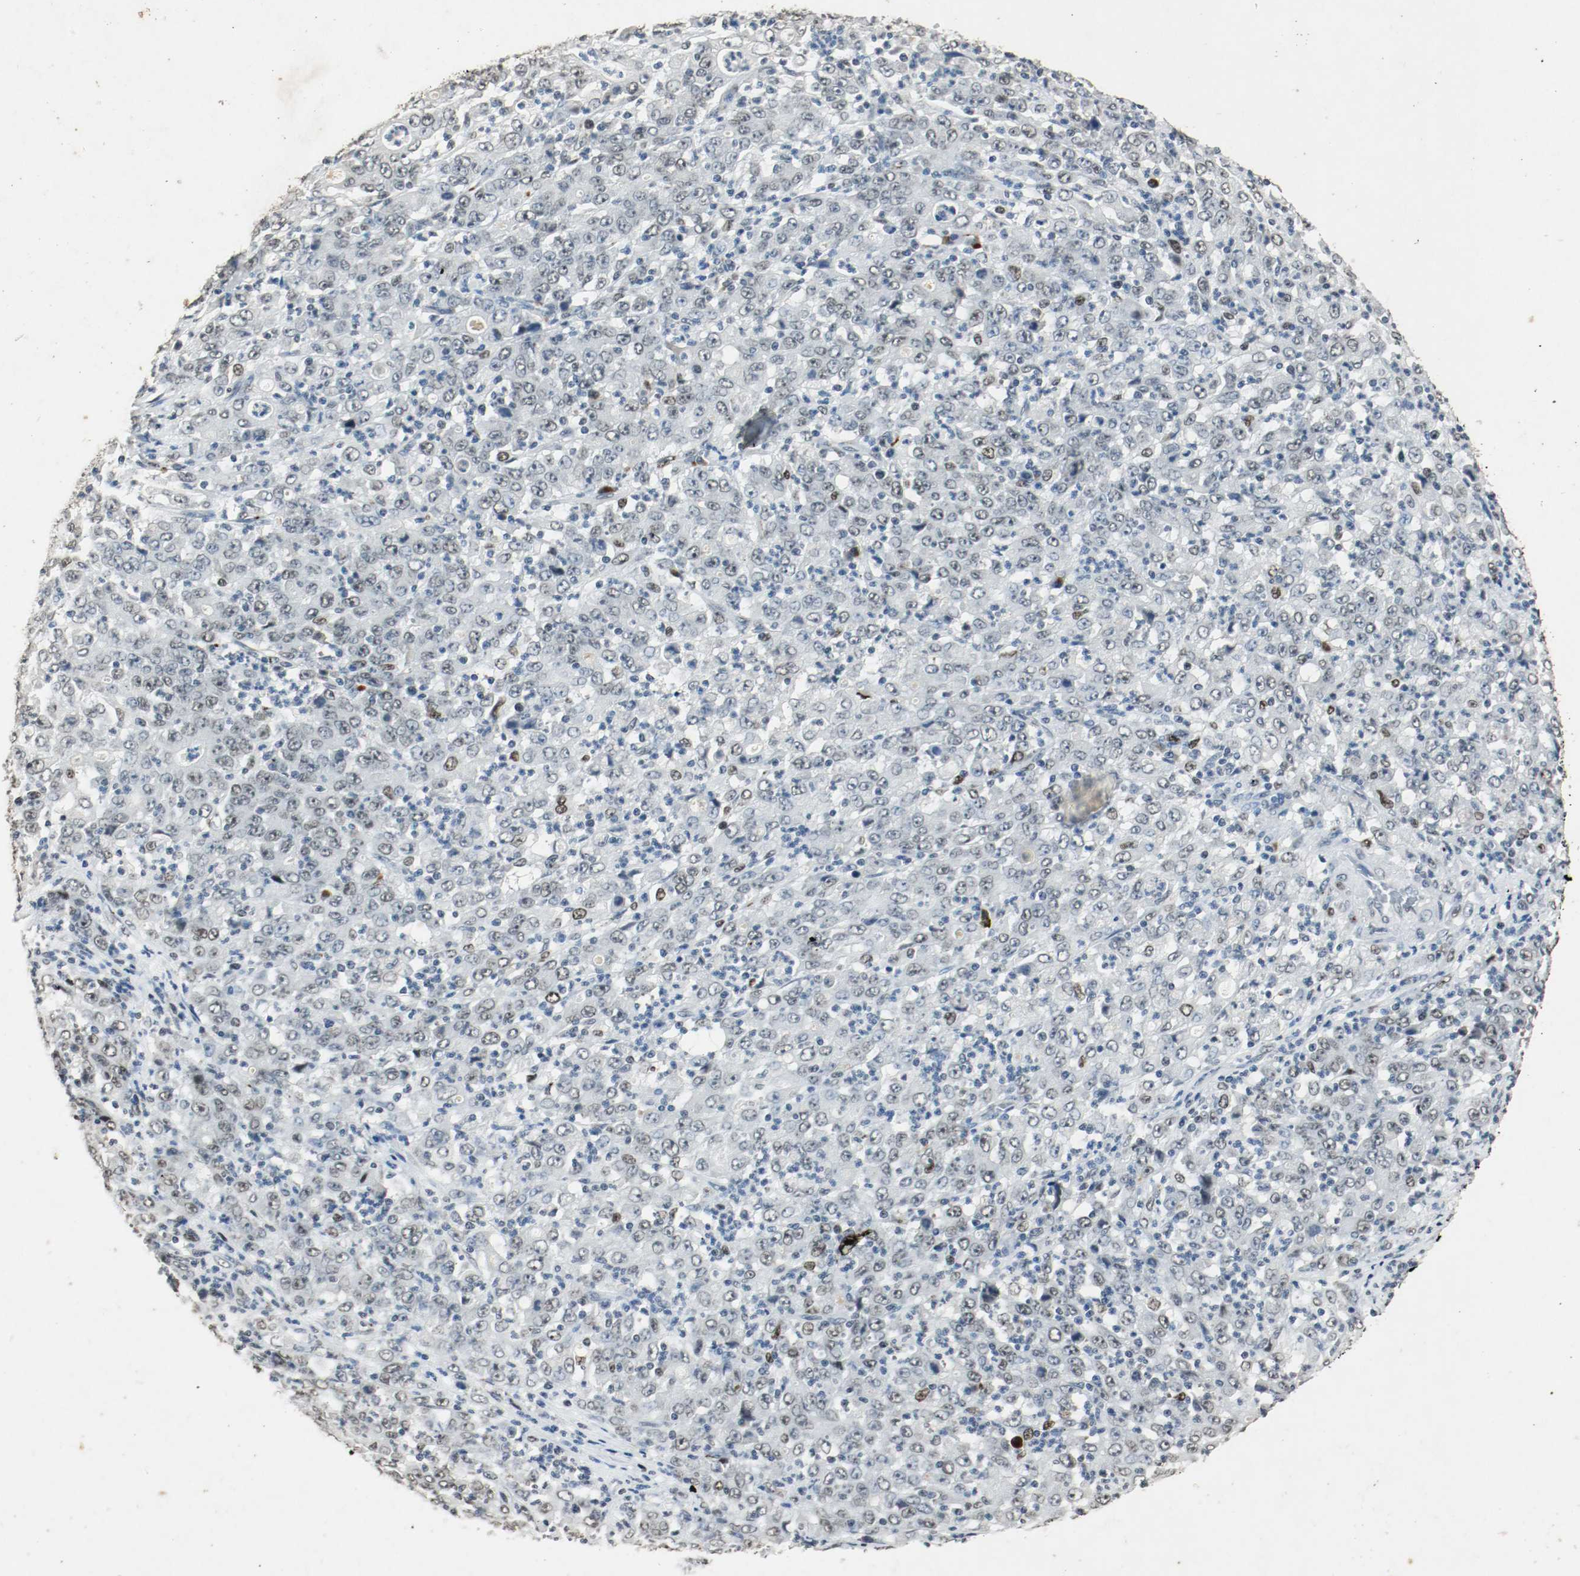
{"staining": {"intensity": "moderate", "quantity": "25%-75%", "location": "nuclear"}, "tissue": "stomach cancer", "cell_type": "Tumor cells", "image_type": "cancer", "snomed": [{"axis": "morphology", "description": "Adenocarcinoma, NOS"}, {"axis": "topography", "description": "Stomach, lower"}], "caption": "Protein analysis of adenocarcinoma (stomach) tissue demonstrates moderate nuclear staining in about 25%-75% of tumor cells.", "gene": "DNMT1", "patient": {"sex": "female", "age": 71}}